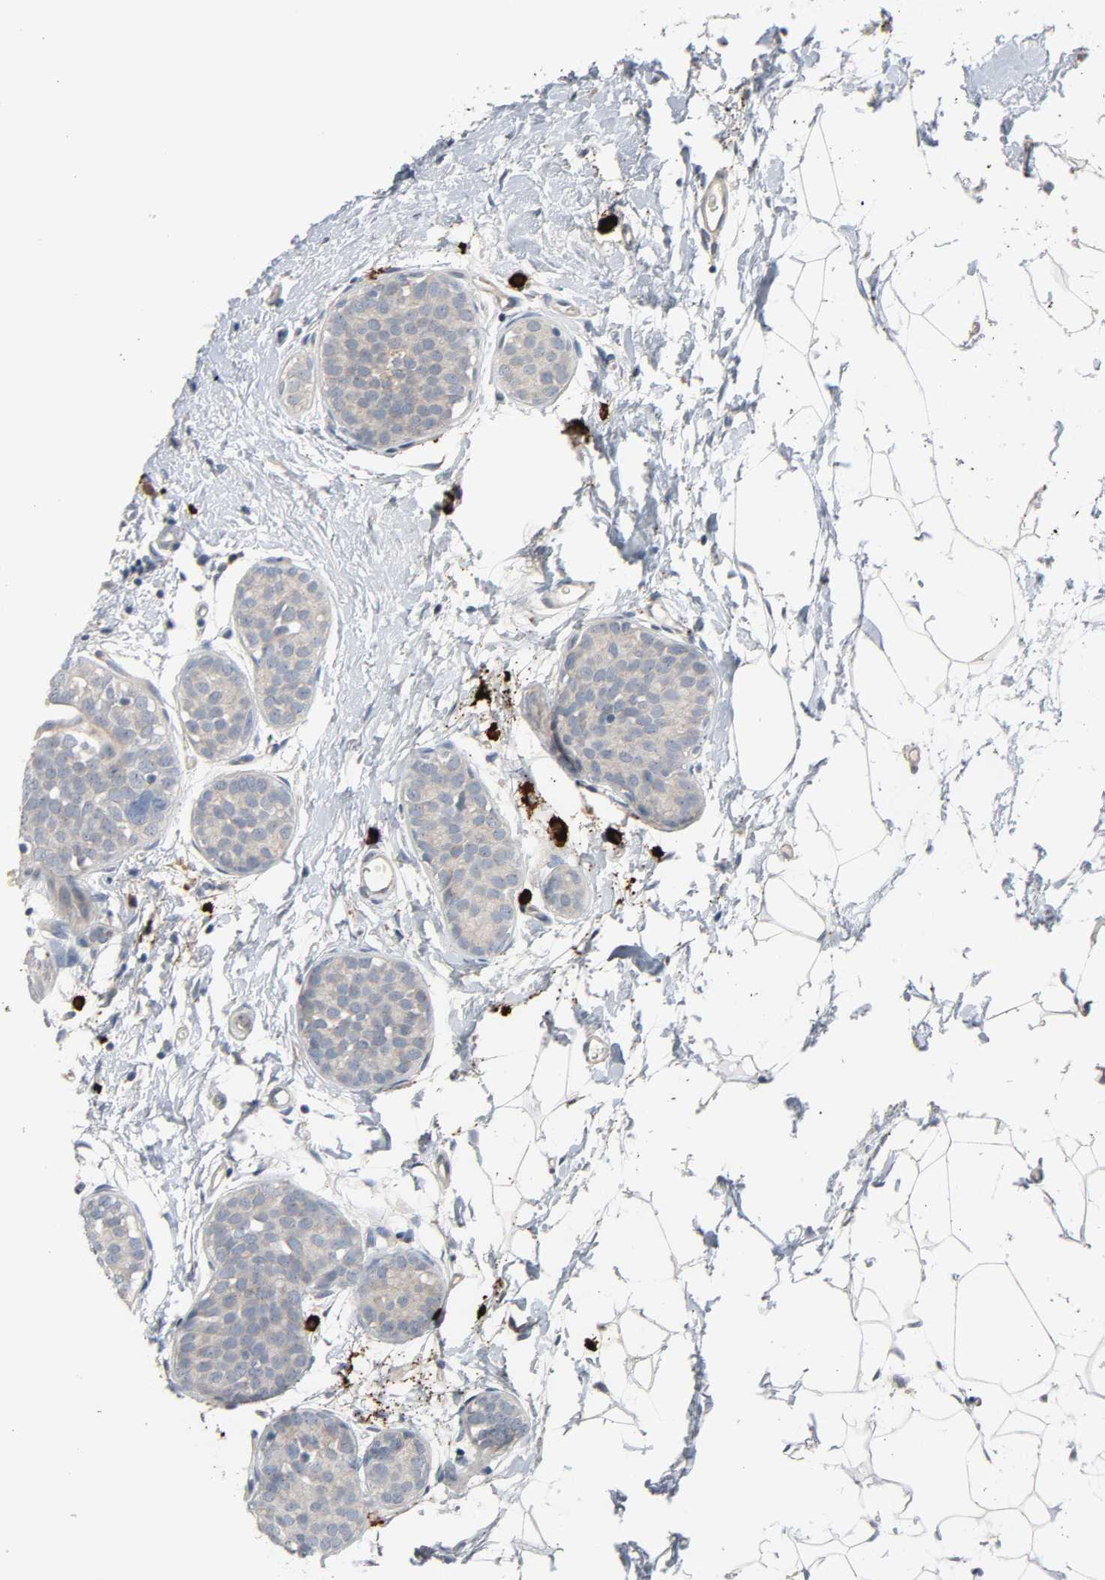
{"staining": {"intensity": "negative", "quantity": "none", "location": "none"}, "tissue": "breast cancer", "cell_type": "Tumor cells", "image_type": "cancer", "snomed": [{"axis": "morphology", "description": "Lobular carcinoma, in situ"}, {"axis": "morphology", "description": "Lobular carcinoma"}, {"axis": "topography", "description": "Breast"}], "caption": "Image shows no significant protein positivity in tumor cells of breast cancer (lobular carcinoma).", "gene": "LIMCH1", "patient": {"sex": "female", "age": 41}}